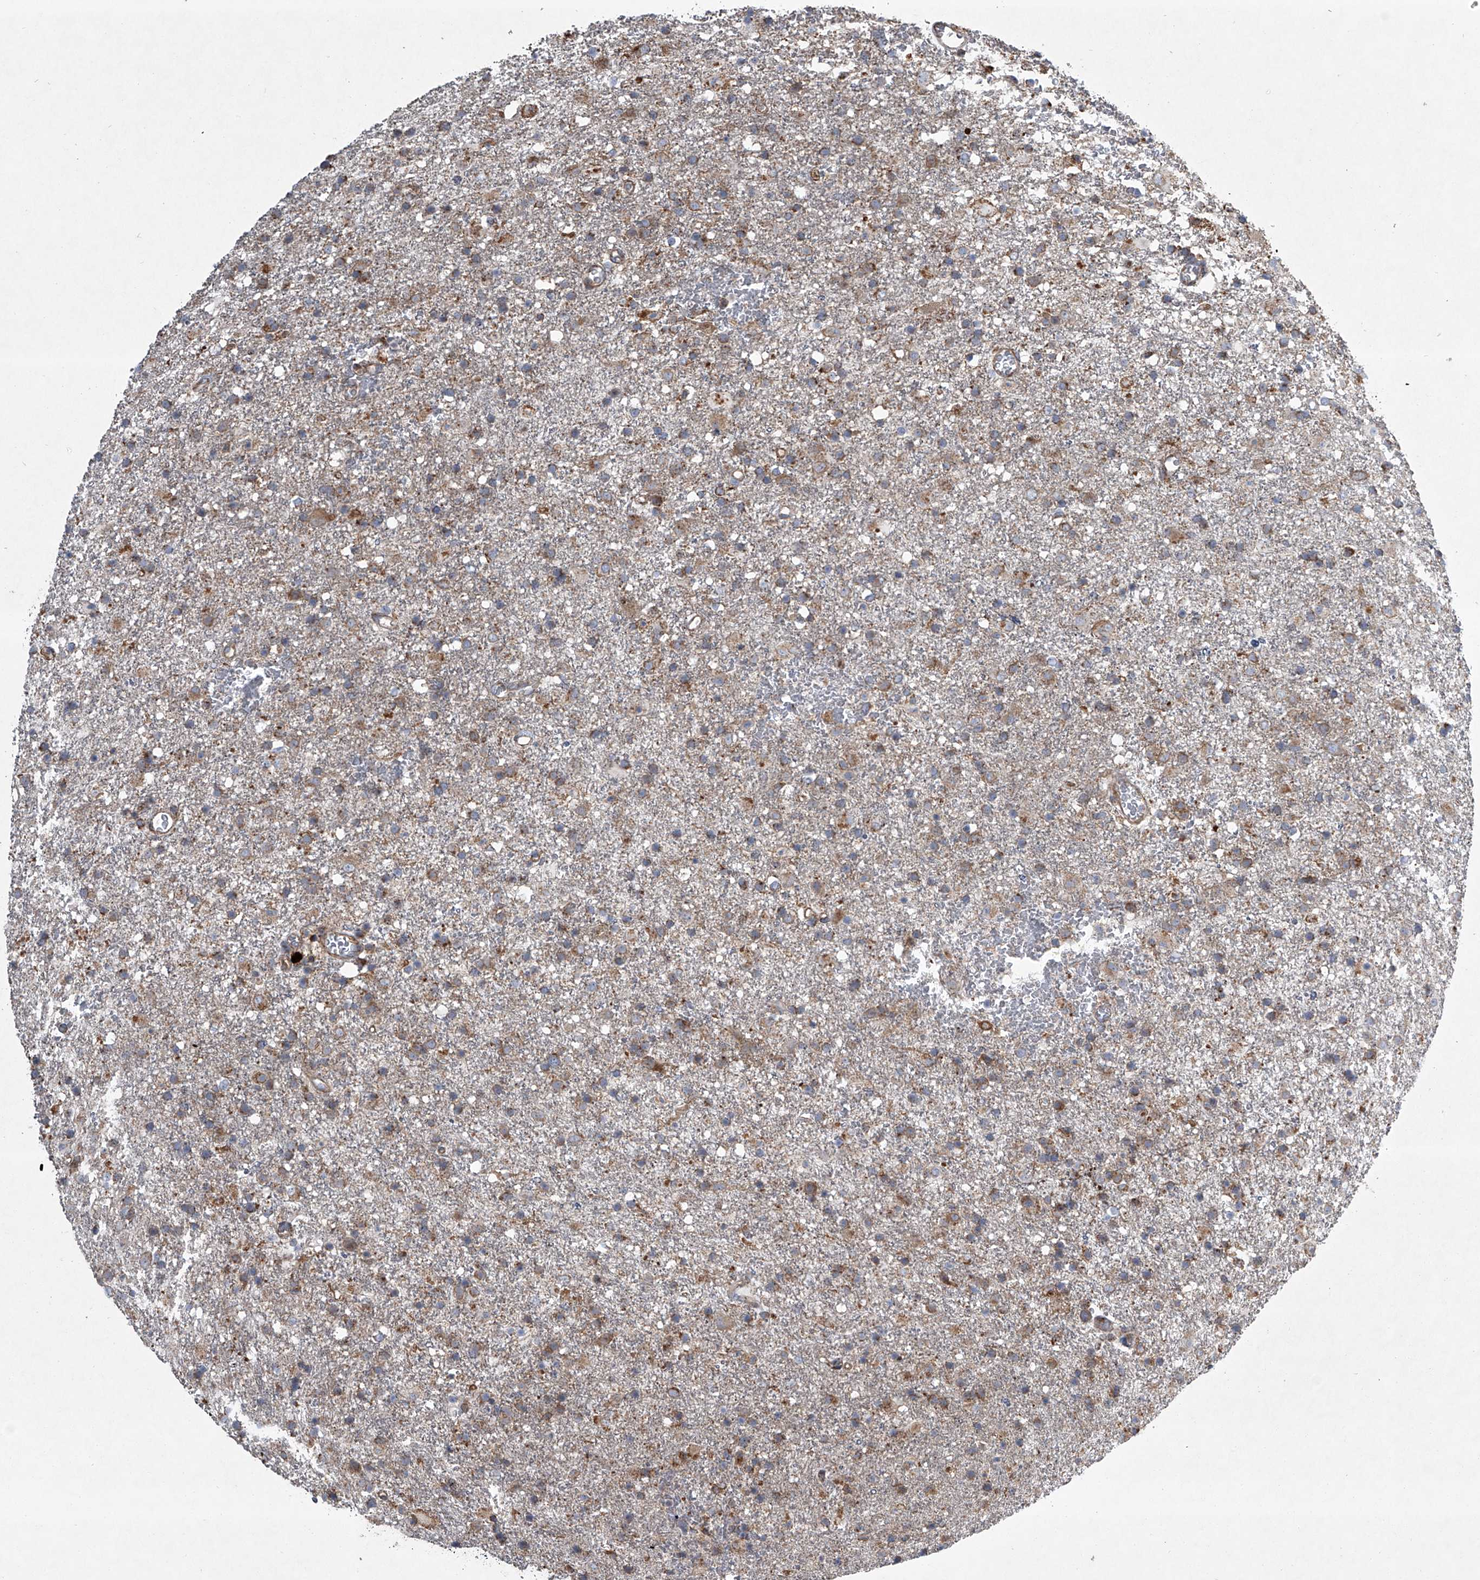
{"staining": {"intensity": "moderate", "quantity": "25%-75%", "location": "cytoplasmic/membranous"}, "tissue": "glioma", "cell_type": "Tumor cells", "image_type": "cancer", "snomed": [{"axis": "morphology", "description": "Glioma, malignant, Low grade"}, {"axis": "topography", "description": "Brain"}], "caption": "Immunohistochemistry (DAB (3,3'-diaminobenzidine)) staining of glioma demonstrates moderate cytoplasmic/membranous protein staining in about 25%-75% of tumor cells.", "gene": "STRADA", "patient": {"sex": "male", "age": 65}}